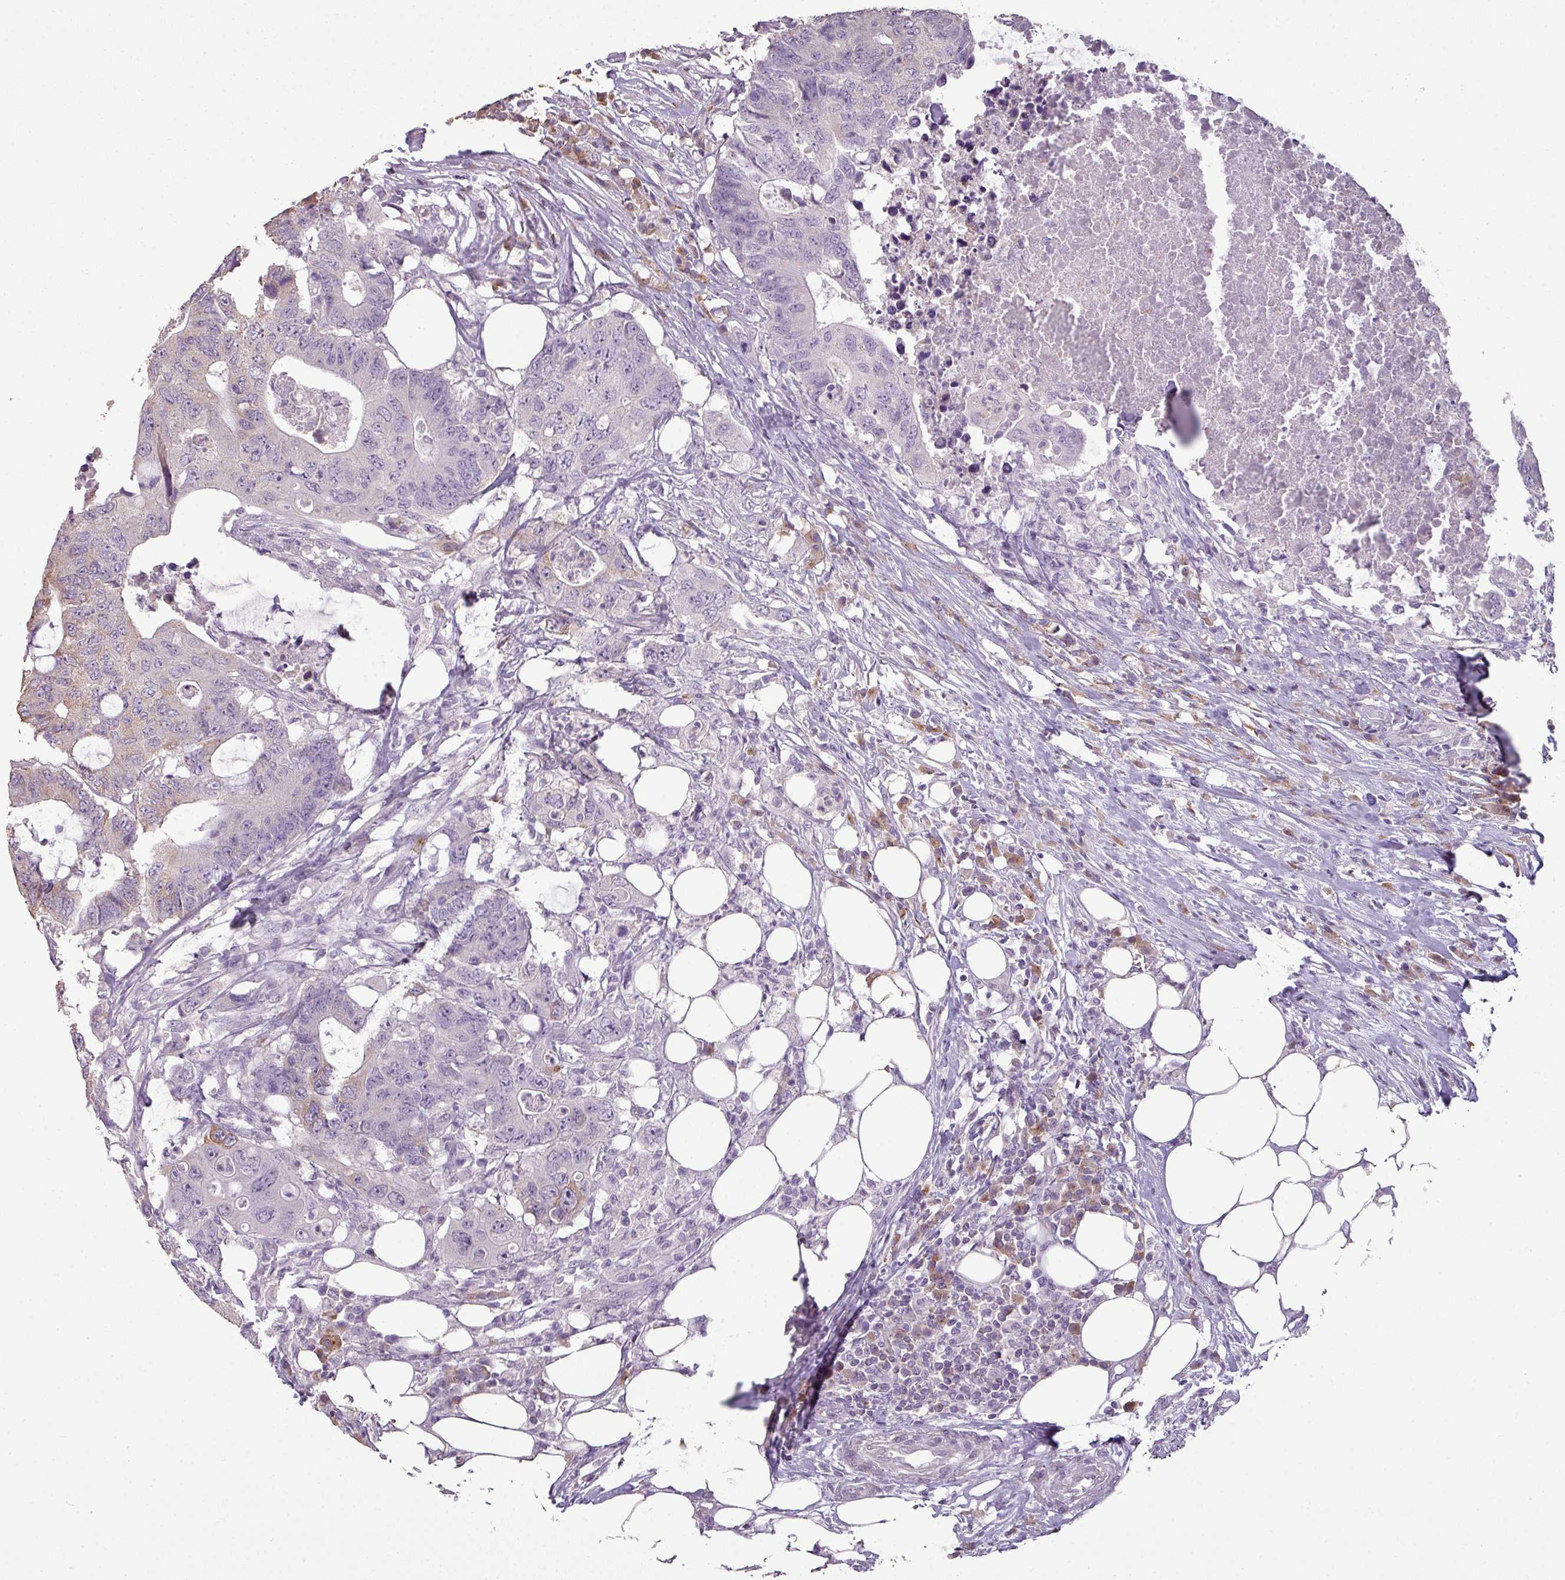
{"staining": {"intensity": "negative", "quantity": "none", "location": "none"}, "tissue": "colorectal cancer", "cell_type": "Tumor cells", "image_type": "cancer", "snomed": [{"axis": "morphology", "description": "Adenocarcinoma, NOS"}, {"axis": "topography", "description": "Colon"}], "caption": "Adenocarcinoma (colorectal) was stained to show a protein in brown. There is no significant positivity in tumor cells.", "gene": "LY9", "patient": {"sex": "male", "age": 71}}